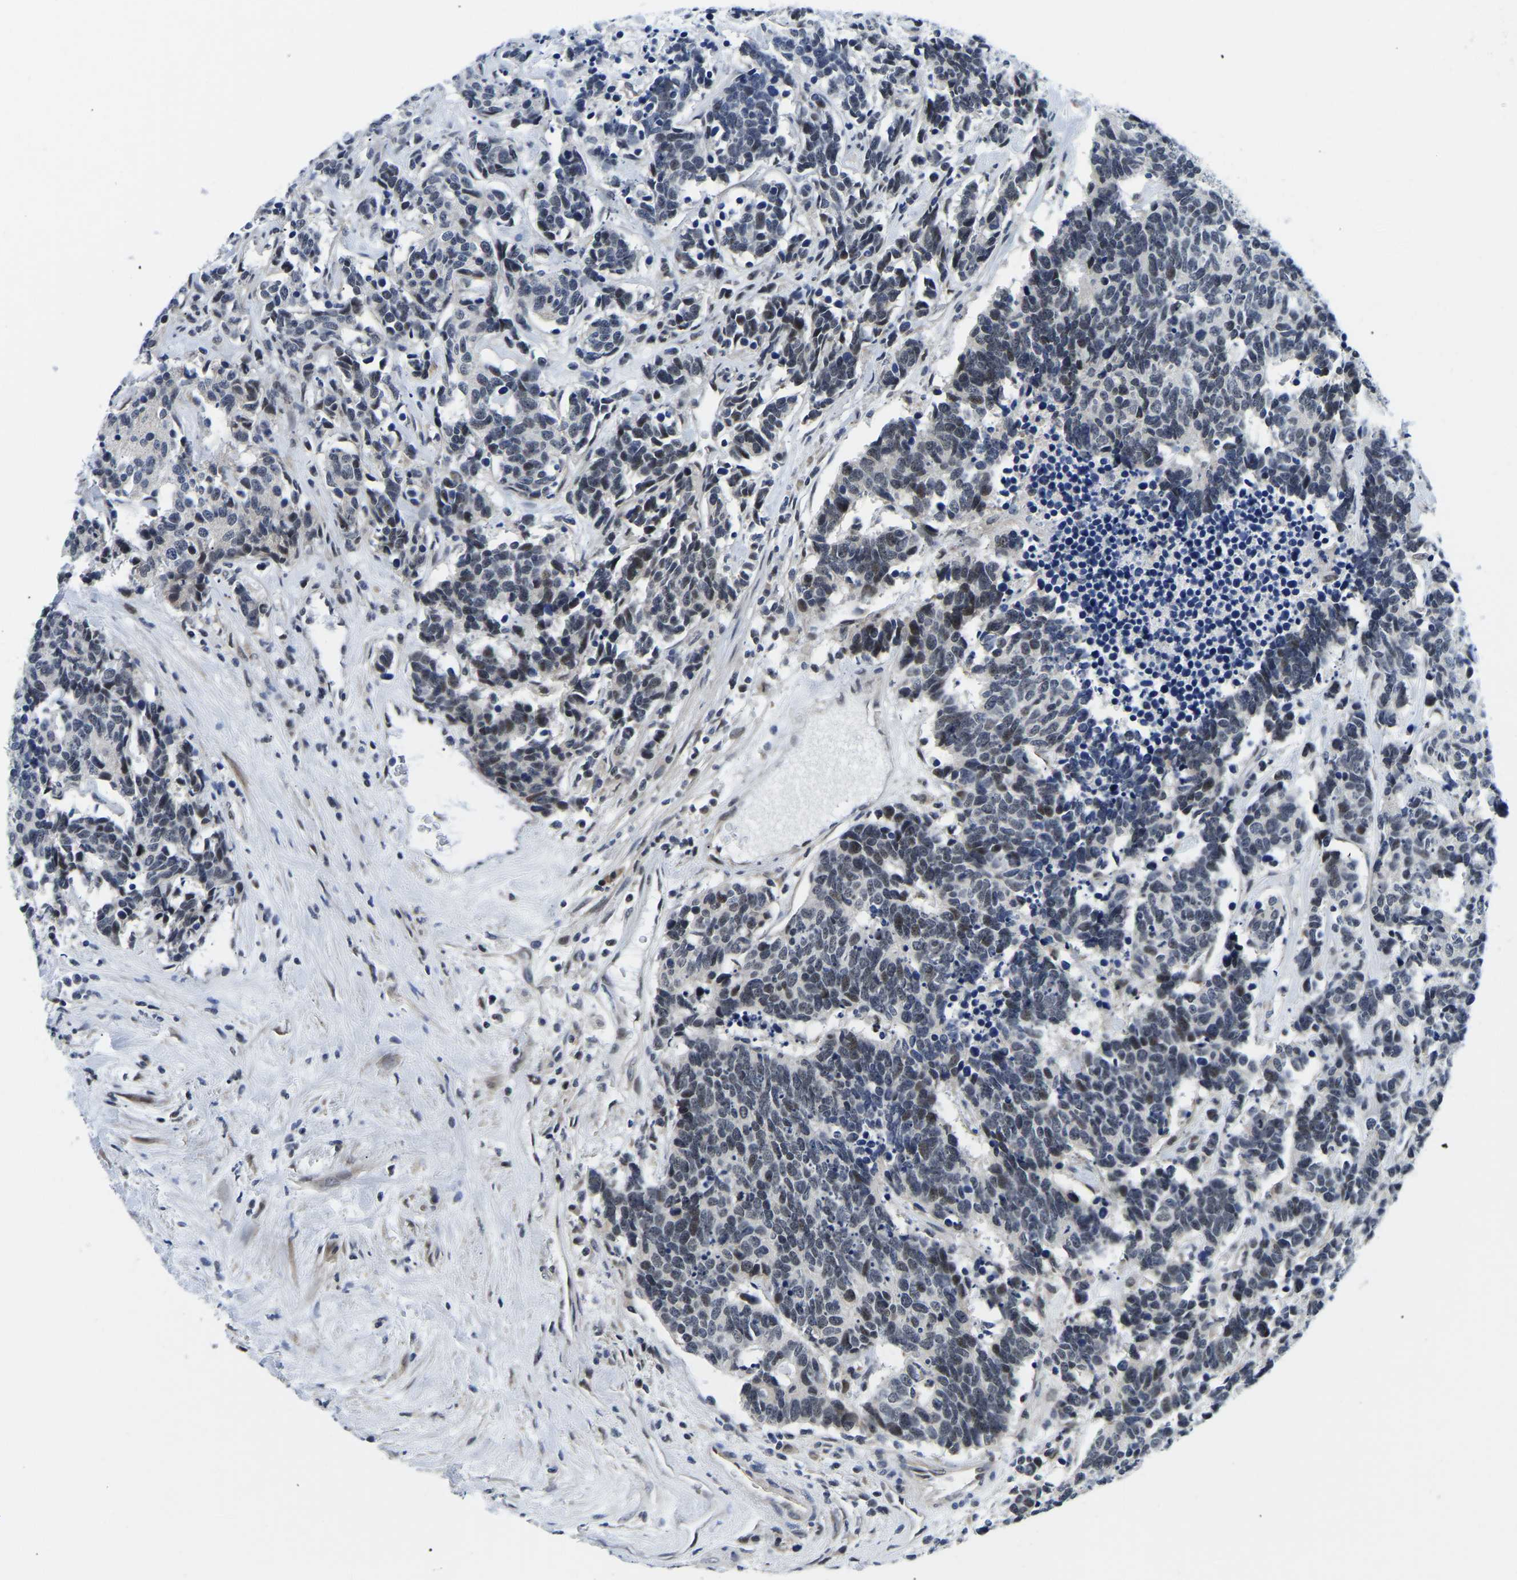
{"staining": {"intensity": "weak", "quantity": "<25%", "location": "nuclear"}, "tissue": "carcinoid", "cell_type": "Tumor cells", "image_type": "cancer", "snomed": [{"axis": "morphology", "description": "Carcinoma, NOS"}, {"axis": "morphology", "description": "Carcinoid, malignant, NOS"}, {"axis": "topography", "description": "Urinary bladder"}], "caption": "IHC micrograph of neoplastic tissue: carcinoma stained with DAB demonstrates no significant protein staining in tumor cells.", "gene": "POLDIP3", "patient": {"sex": "male", "age": 57}}